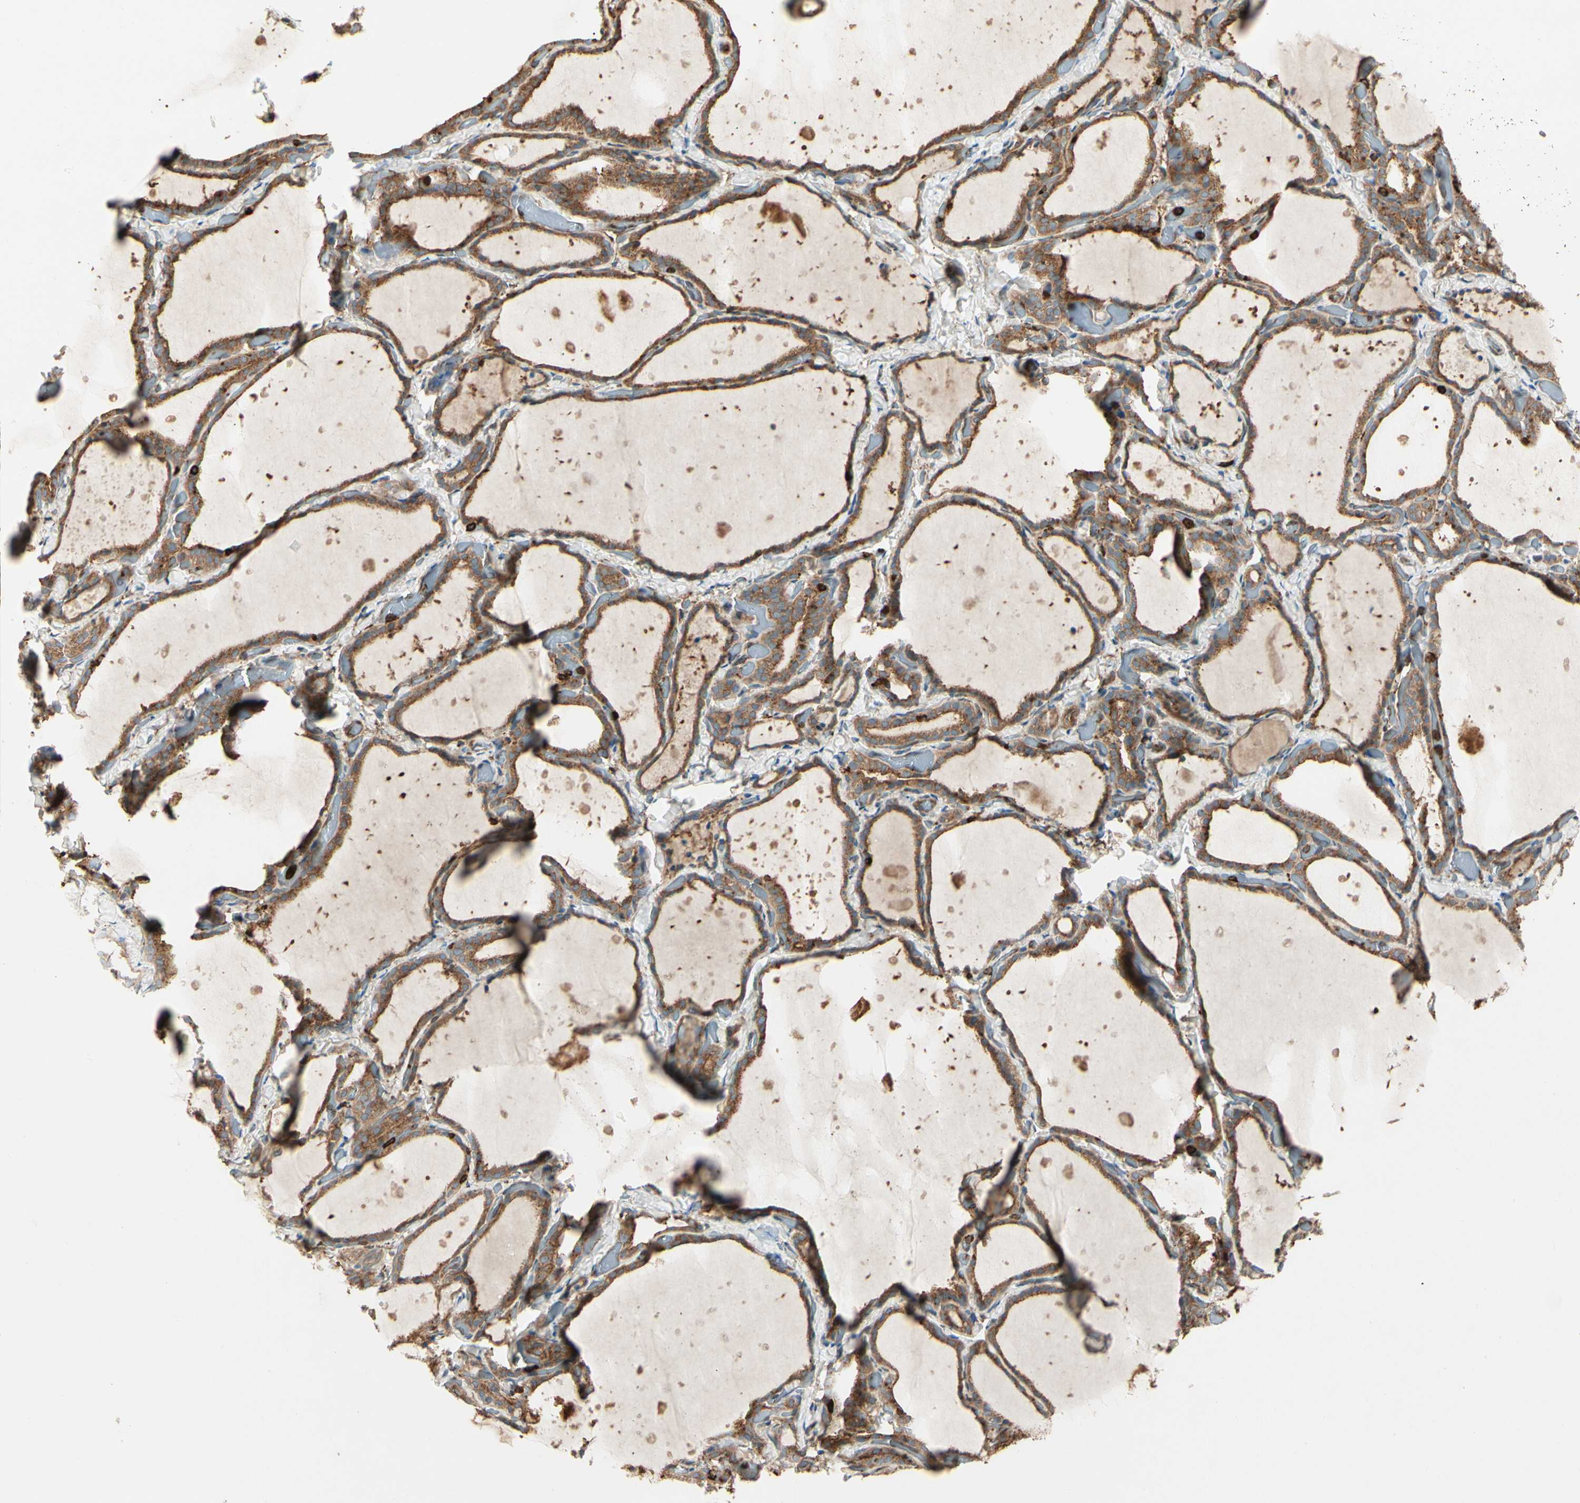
{"staining": {"intensity": "moderate", "quantity": ">75%", "location": "cytoplasmic/membranous"}, "tissue": "thyroid gland", "cell_type": "Glandular cells", "image_type": "normal", "snomed": [{"axis": "morphology", "description": "Normal tissue, NOS"}, {"axis": "topography", "description": "Thyroid gland"}], "caption": "IHC (DAB (3,3'-diaminobenzidine)) staining of unremarkable human thyroid gland displays moderate cytoplasmic/membranous protein positivity in about >75% of glandular cells. Immunohistochemistry (ihc) stains the protein of interest in brown and the nuclei are stained blue.", "gene": "ARPC2", "patient": {"sex": "female", "age": 44}}